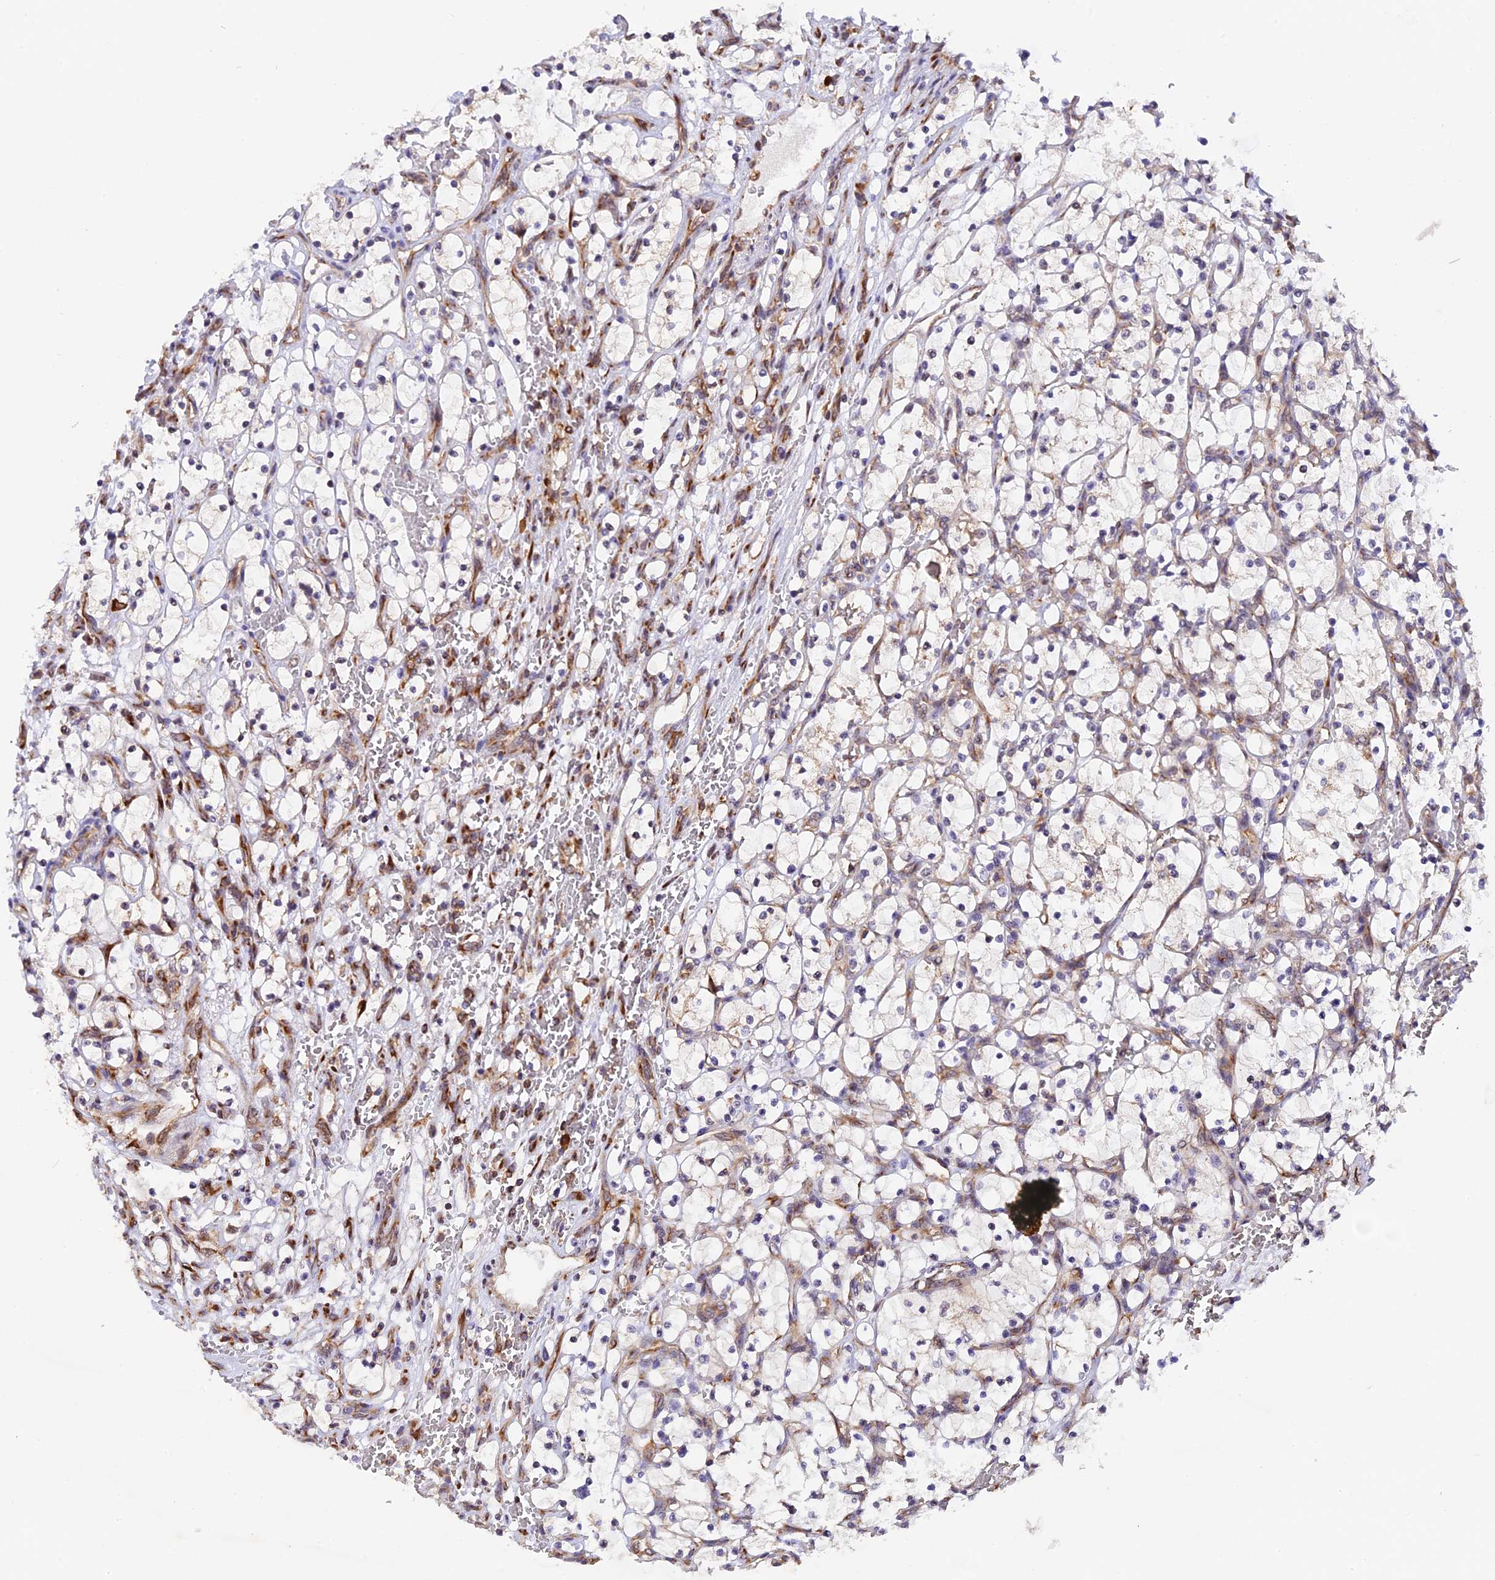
{"staining": {"intensity": "negative", "quantity": "none", "location": "none"}, "tissue": "renal cancer", "cell_type": "Tumor cells", "image_type": "cancer", "snomed": [{"axis": "morphology", "description": "Adenocarcinoma, NOS"}, {"axis": "topography", "description": "Kidney"}], "caption": "This is an immunohistochemistry (IHC) histopathology image of human renal cancer. There is no staining in tumor cells.", "gene": "GNPTAB", "patient": {"sex": "female", "age": 69}}